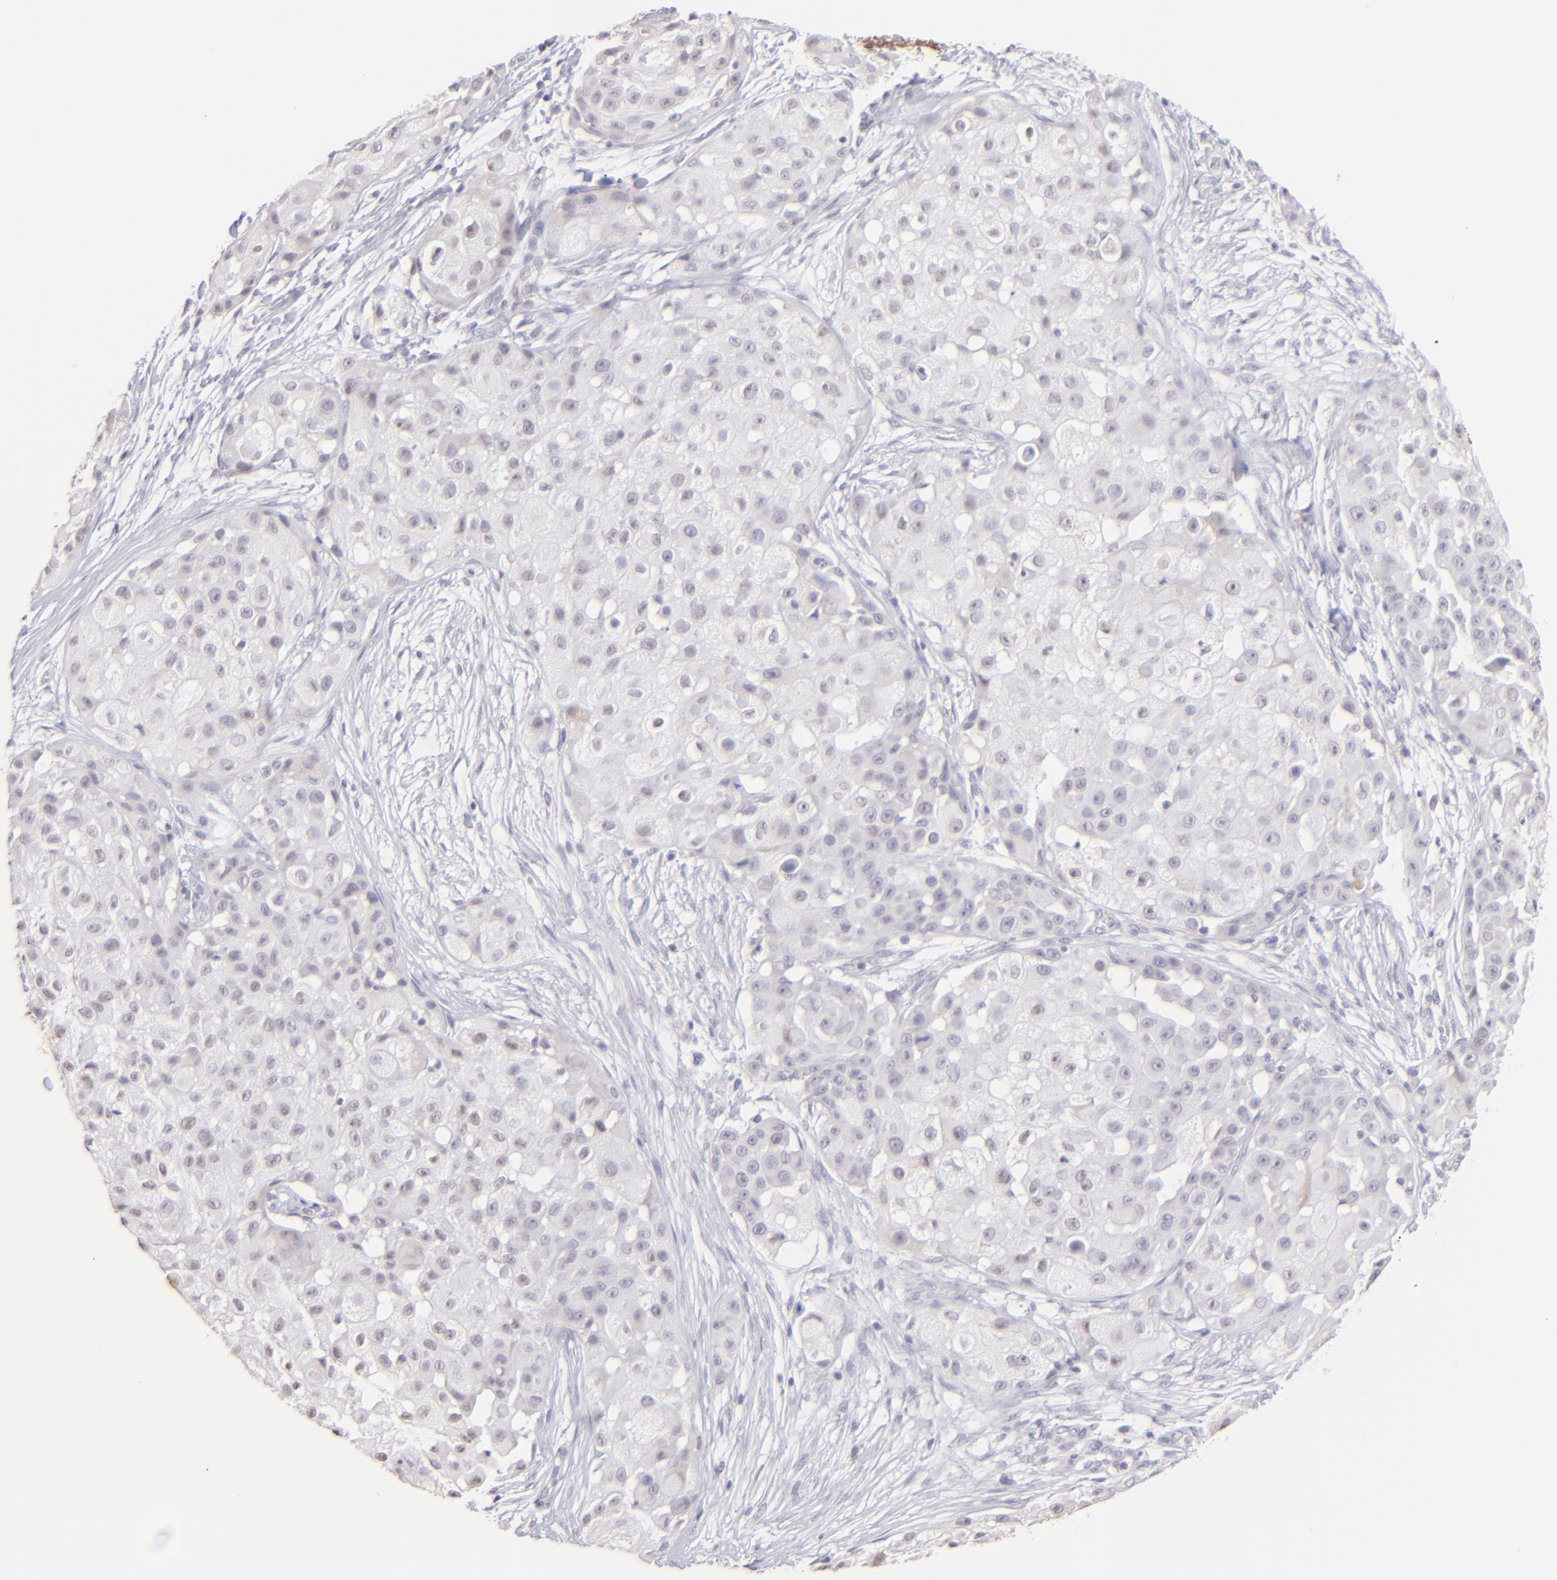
{"staining": {"intensity": "negative", "quantity": "none", "location": "none"}, "tissue": "skin cancer", "cell_type": "Tumor cells", "image_type": "cancer", "snomed": [{"axis": "morphology", "description": "Squamous cell carcinoma, NOS"}, {"axis": "topography", "description": "Skin"}], "caption": "Immunohistochemistry (IHC) of human squamous cell carcinoma (skin) displays no expression in tumor cells.", "gene": "MAGEA1", "patient": {"sex": "female", "age": 57}}